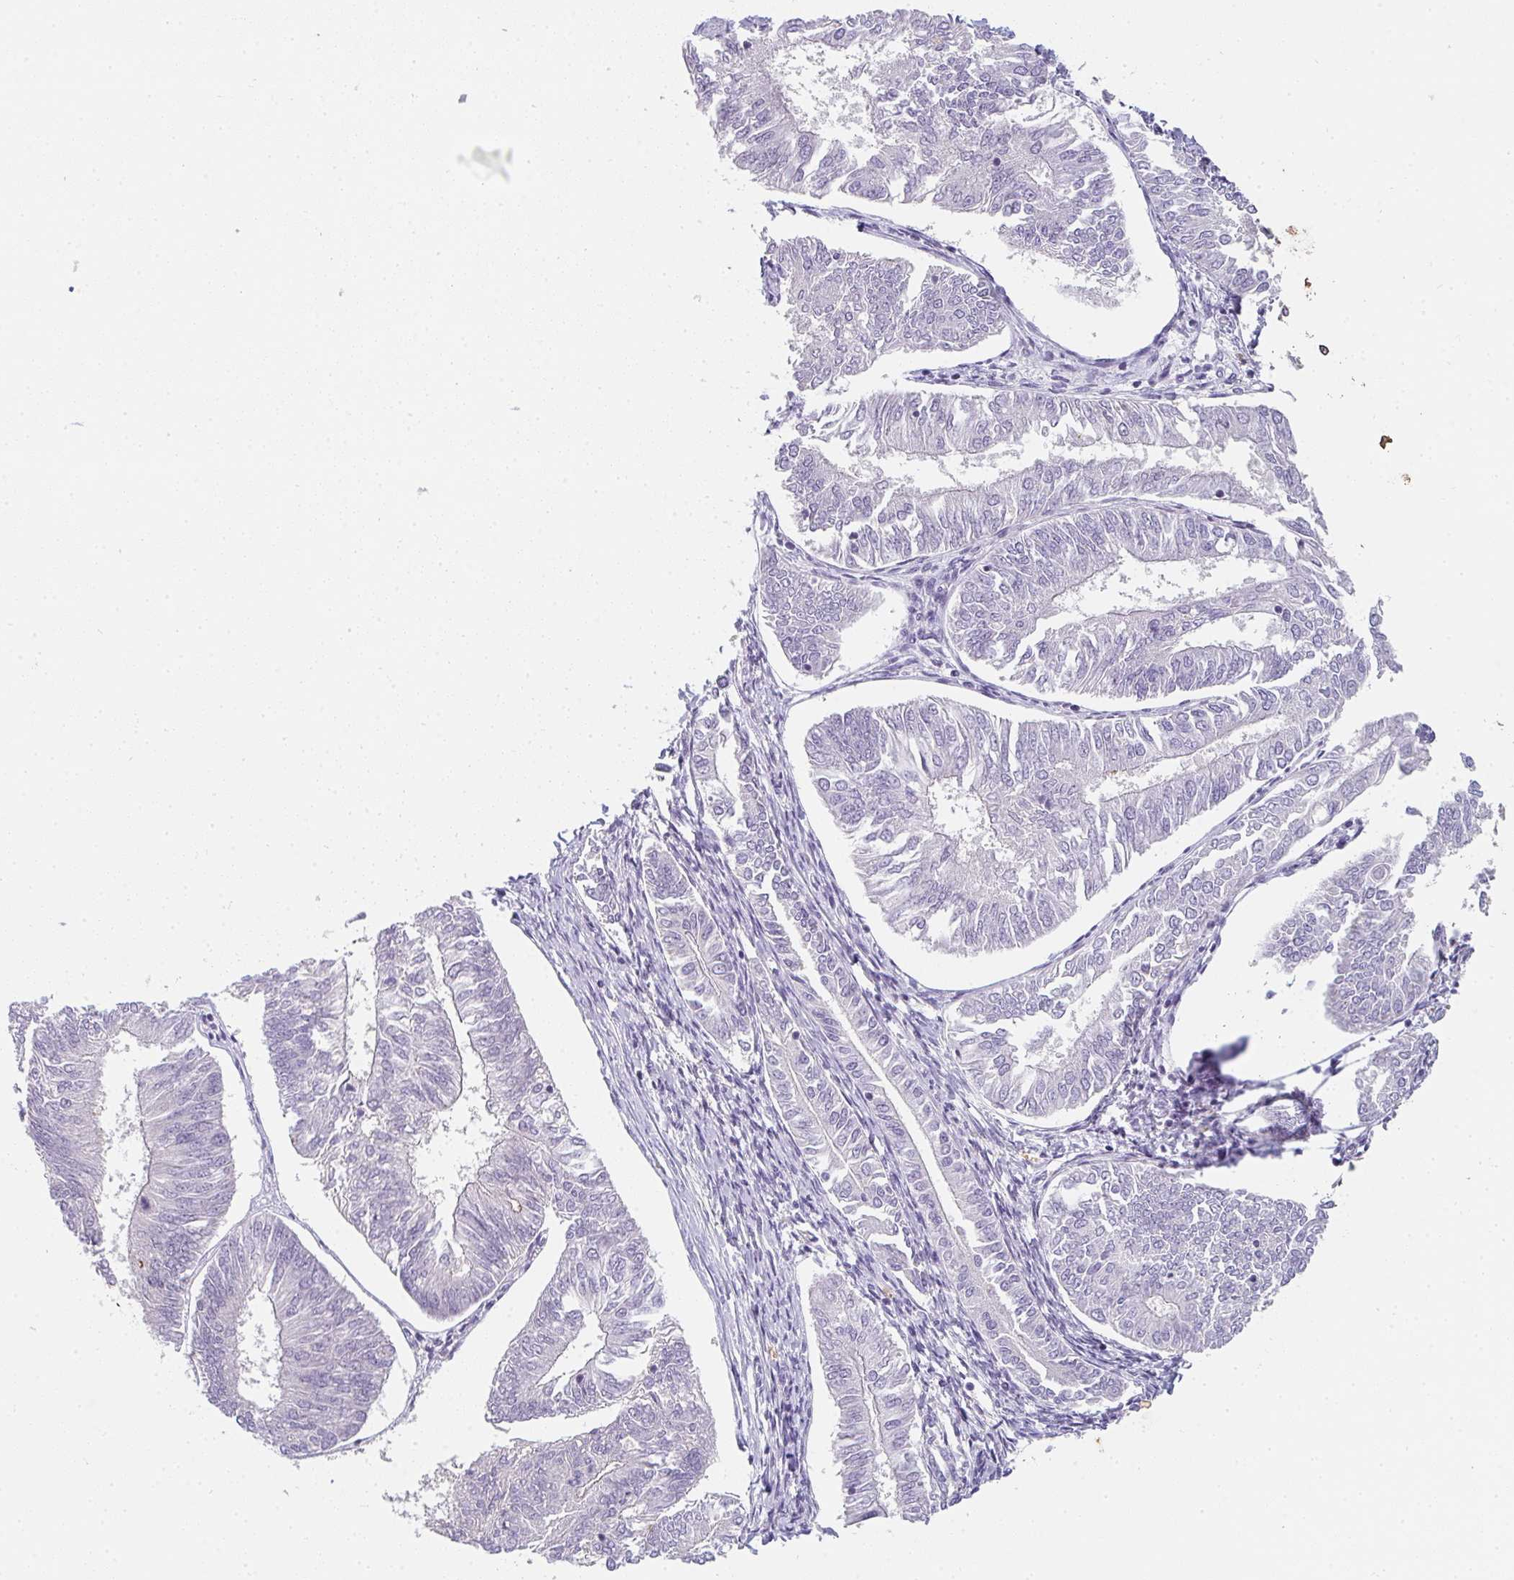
{"staining": {"intensity": "negative", "quantity": "none", "location": "none"}, "tissue": "endometrial cancer", "cell_type": "Tumor cells", "image_type": "cancer", "snomed": [{"axis": "morphology", "description": "Adenocarcinoma, NOS"}, {"axis": "topography", "description": "Endometrium"}], "caption": "Immunohistochemistry (IHC) photomicrograph of neoplastic tissue: endometrial cancer stained with DAB exhibits no significant protein expression in tumor cells.", "gene": "C1QTNF8", "patient": {"sex": "female", "age": 58}}